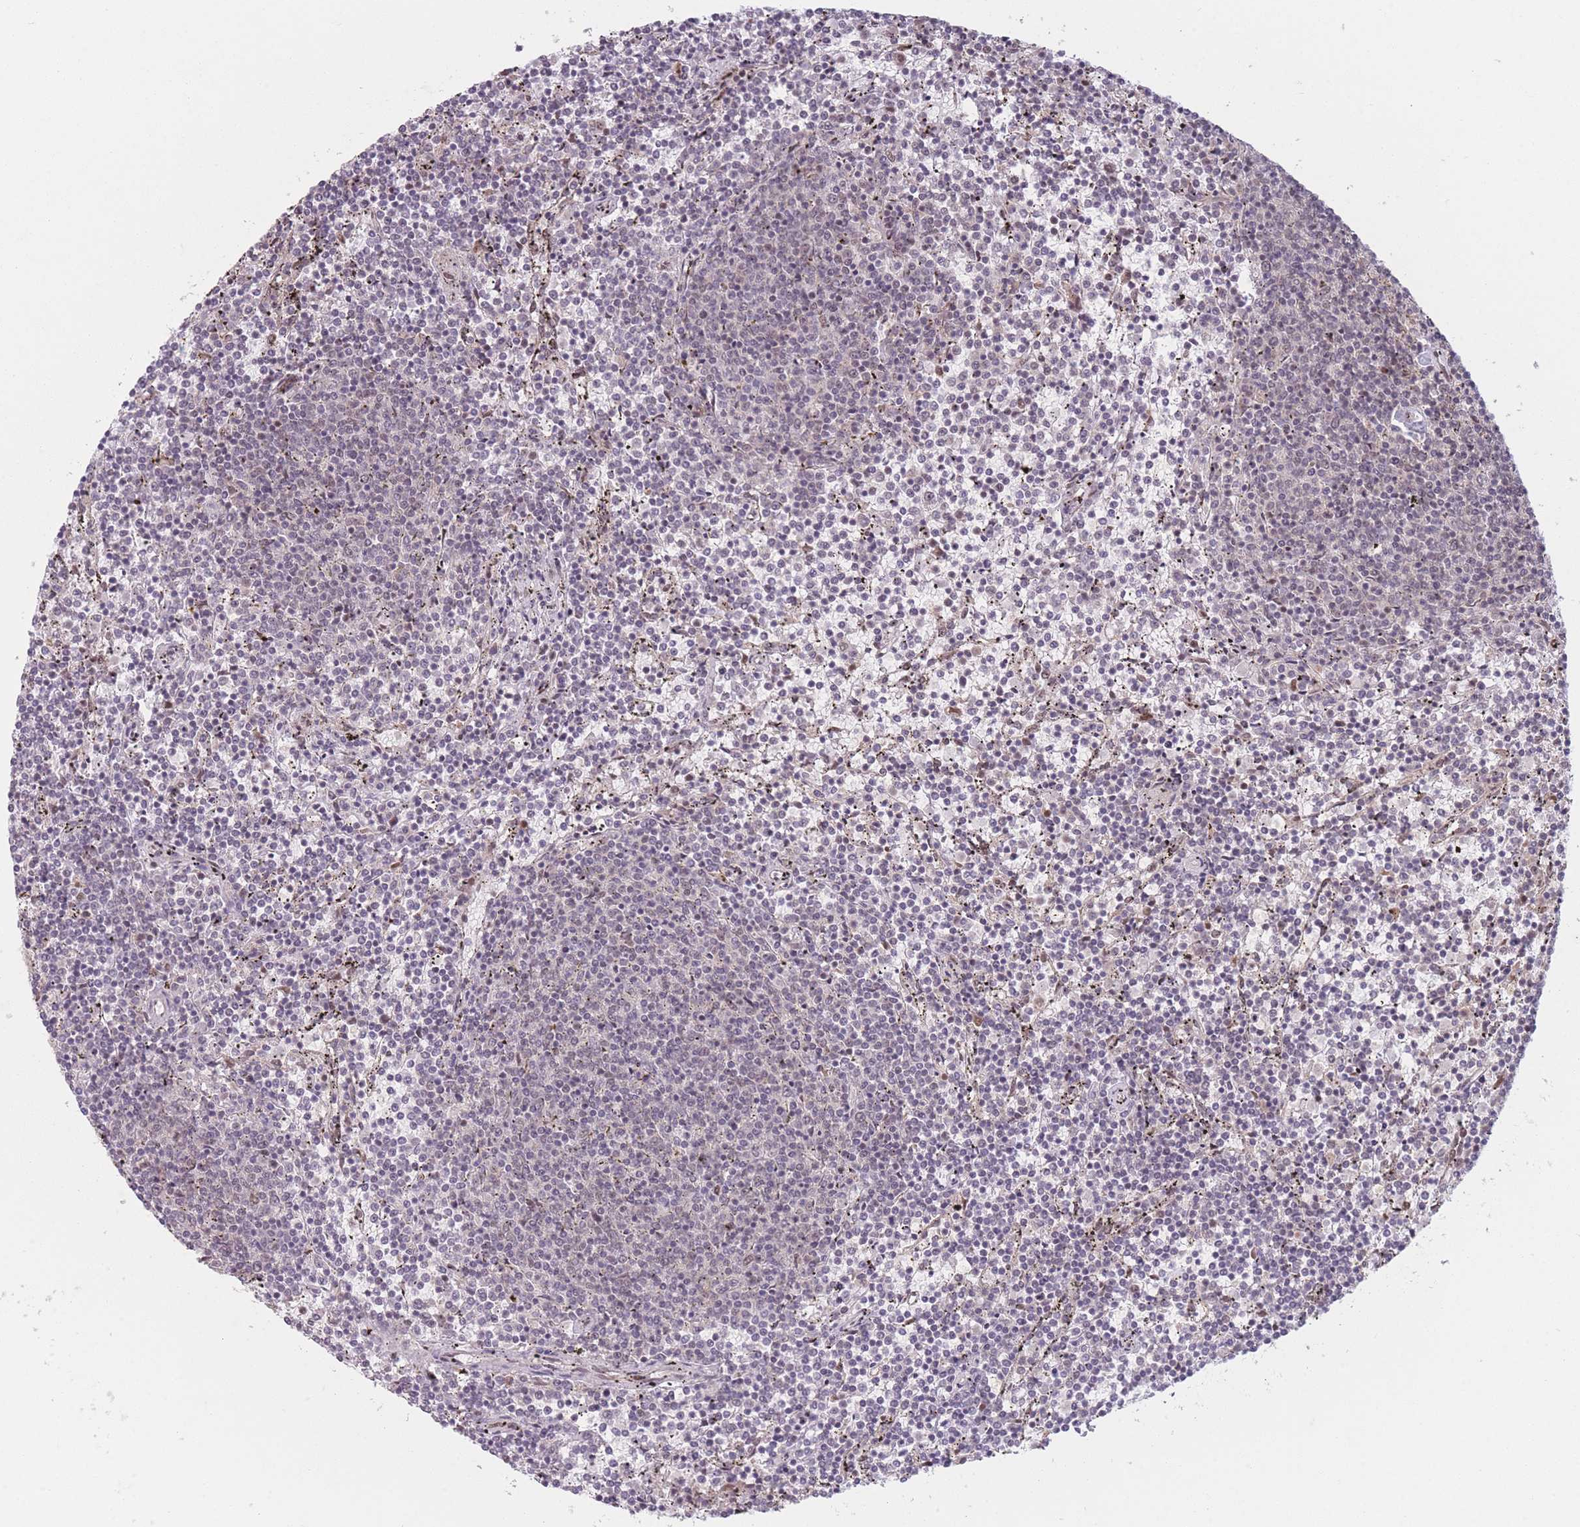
{"staining": {"intensity": "negative", "quantity": "none", "location": "none"}, "tissue": "lymphoma", "cell_type": "Tumor cells", "image_type": "cancer", "snomed": [{"axis": "morphology", "description": "Malignant lymphoma, non-Hodgkin's type, Low grade"}, {"axis": "topography", "description": "Spleen"}], "caption": "Tumor cells are negative for protein expression in human lymphoma. (Immunohistochemistry, brightfield microscopy, high magnification).", "gene": "SUPT6H", "patient": {"sex": "female", "age": 50}}